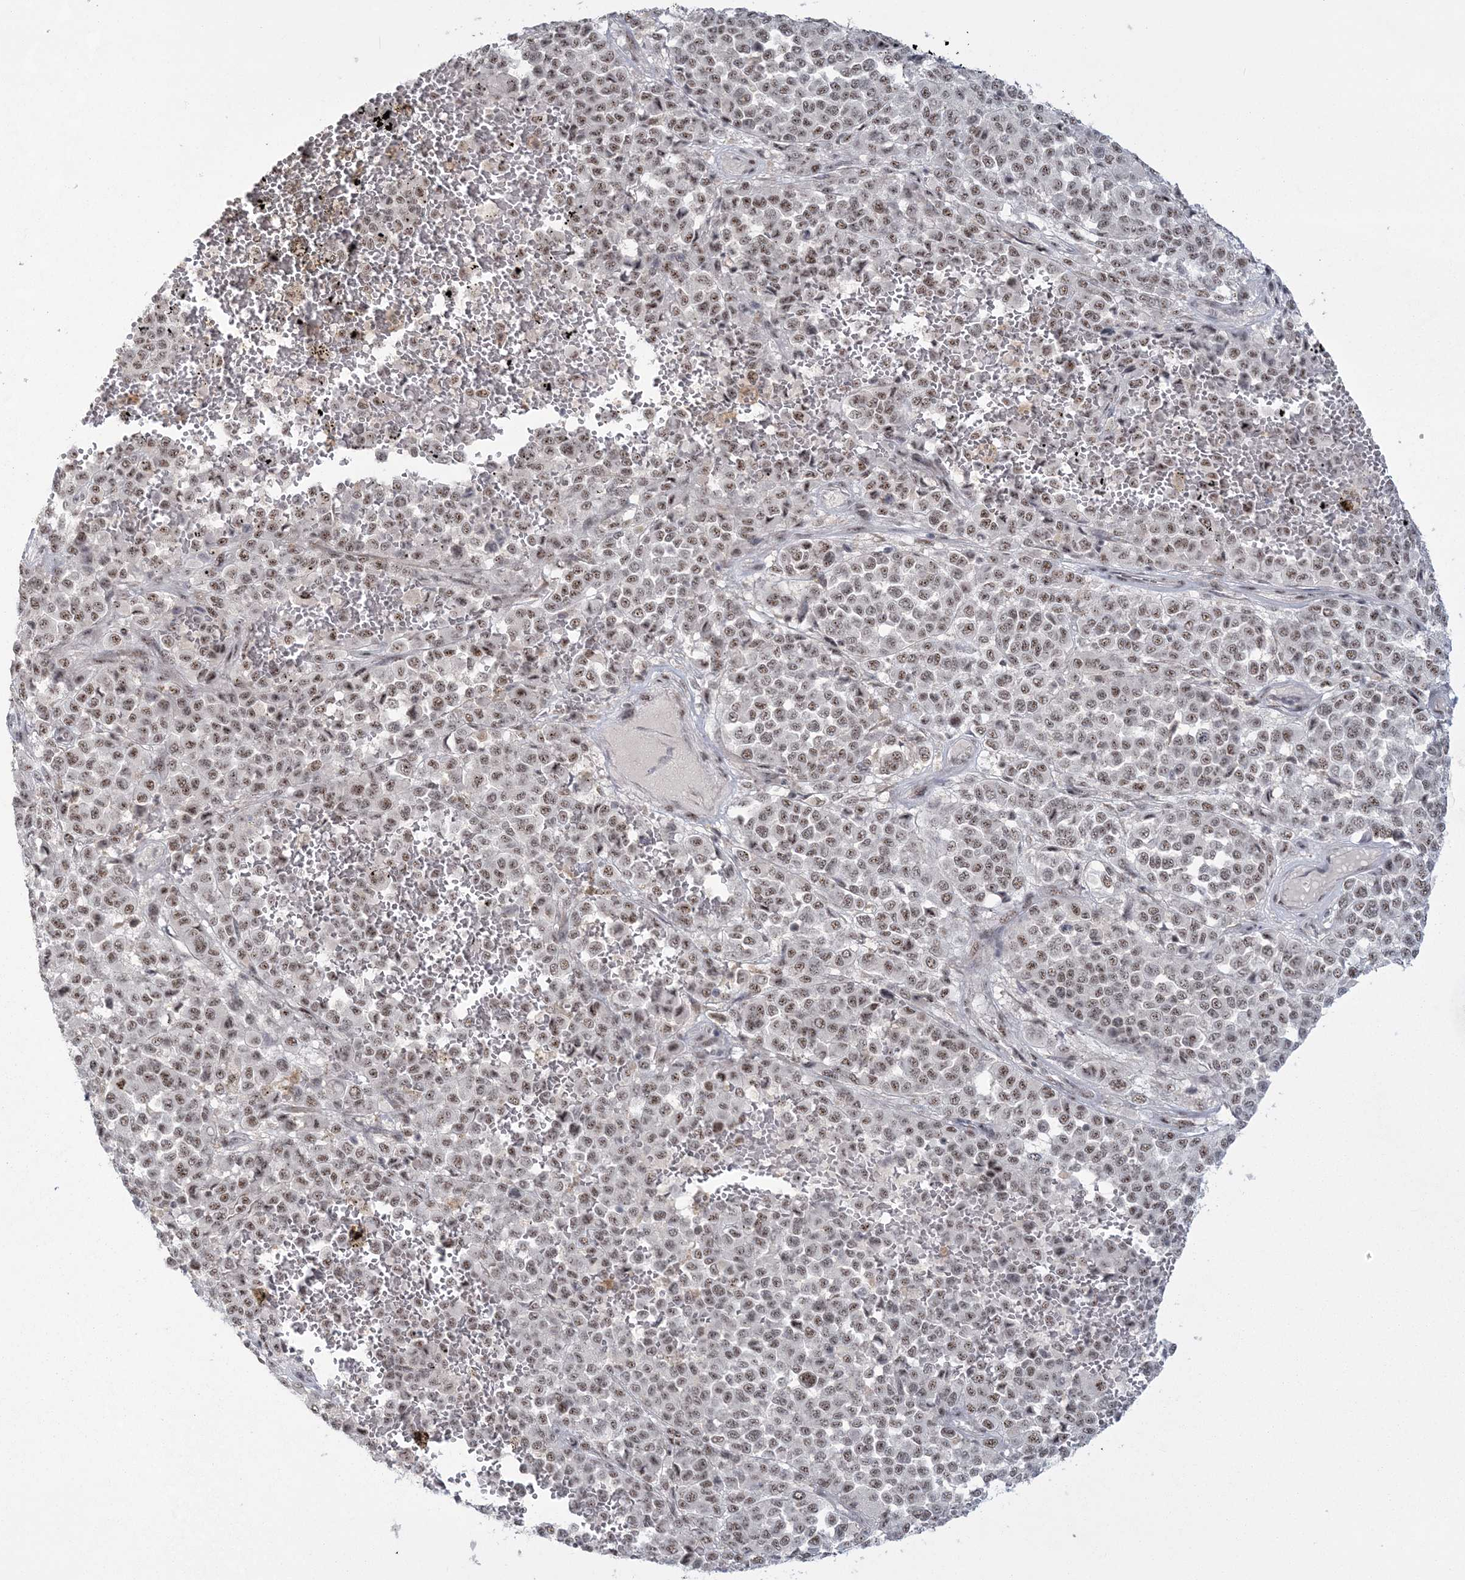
{"staining": {"intensity": "moderate", "quantity": ">75%", "location": "nuclear"}, "tissue": "melanoma", "cell_type": "Tumor cells", "image_type": "cancer", "snomed": [{"axis": "morphology", "description": "Malignant melanoma, Metastatic site"}, {"axis": "topography", "description": "Pancreas"}], "caption": "Immunohistochemistry (DAB (3,3'-diaminobenzidine)) staining of malignant melanoma (metastatic site) reveals moderate nuclear protein staining in approximately >75% of tumor cells.", "gene": "KDM6B", "patient": {"sex": "female", "age": 30}}